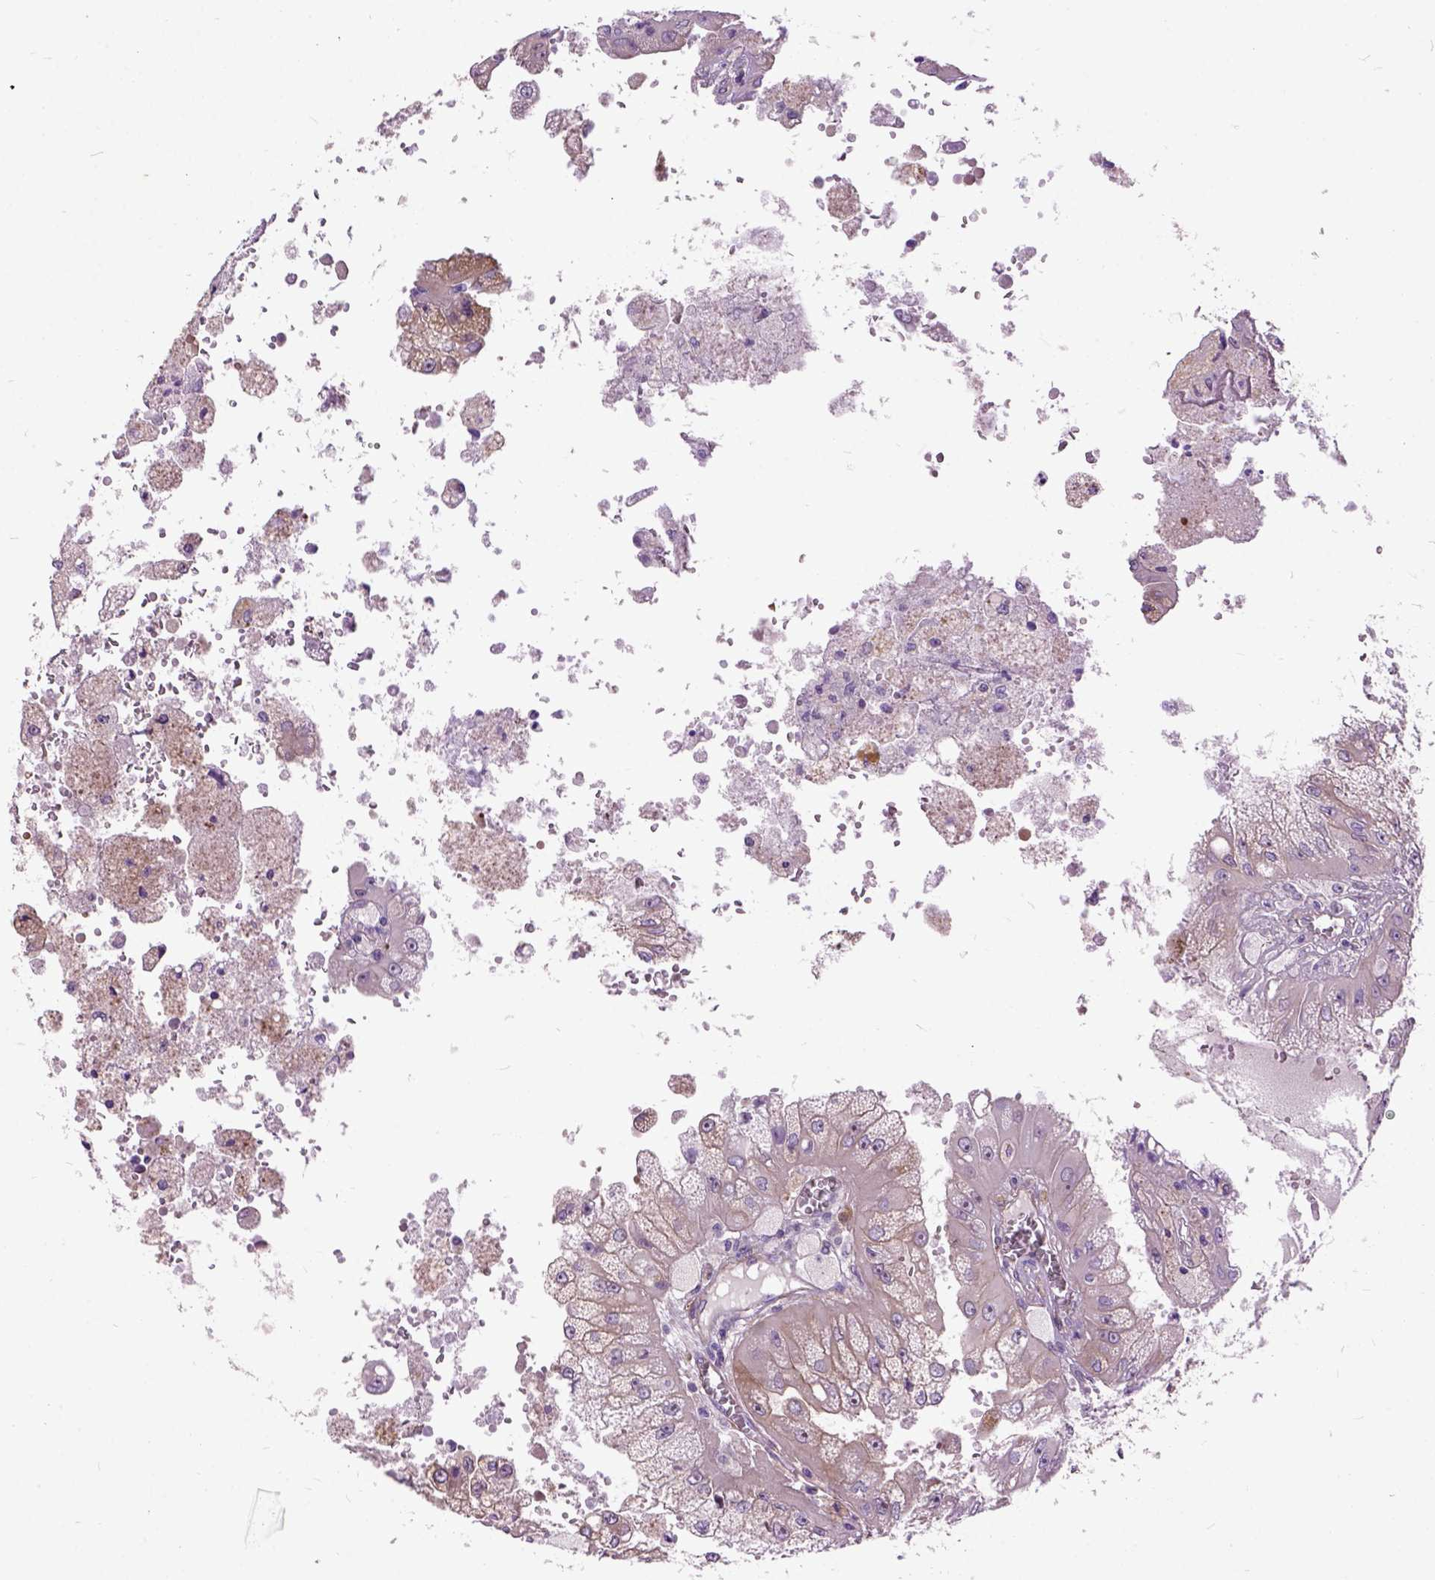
{"staining": {"intensity": "weak", "quantity": "25%-75%", "location": "cytoplasmic/membranous"}, "tissue": "renal cancer", "cell_type": "Tumor cells", "image_type": "cancer", "snomed": [{"axis": "morphology", "description": "Adenocarcinoma, NOS"}, {"axis": "topography", "description": "Kidney"}], "caption": "Human renal cancer stained with a brown dye displays weak cytoplasmic/membranous positive expression in about 25%-75% of tumor cells.", "gene": "MAPT", "patient": {"sex": "male", "age": 58}}